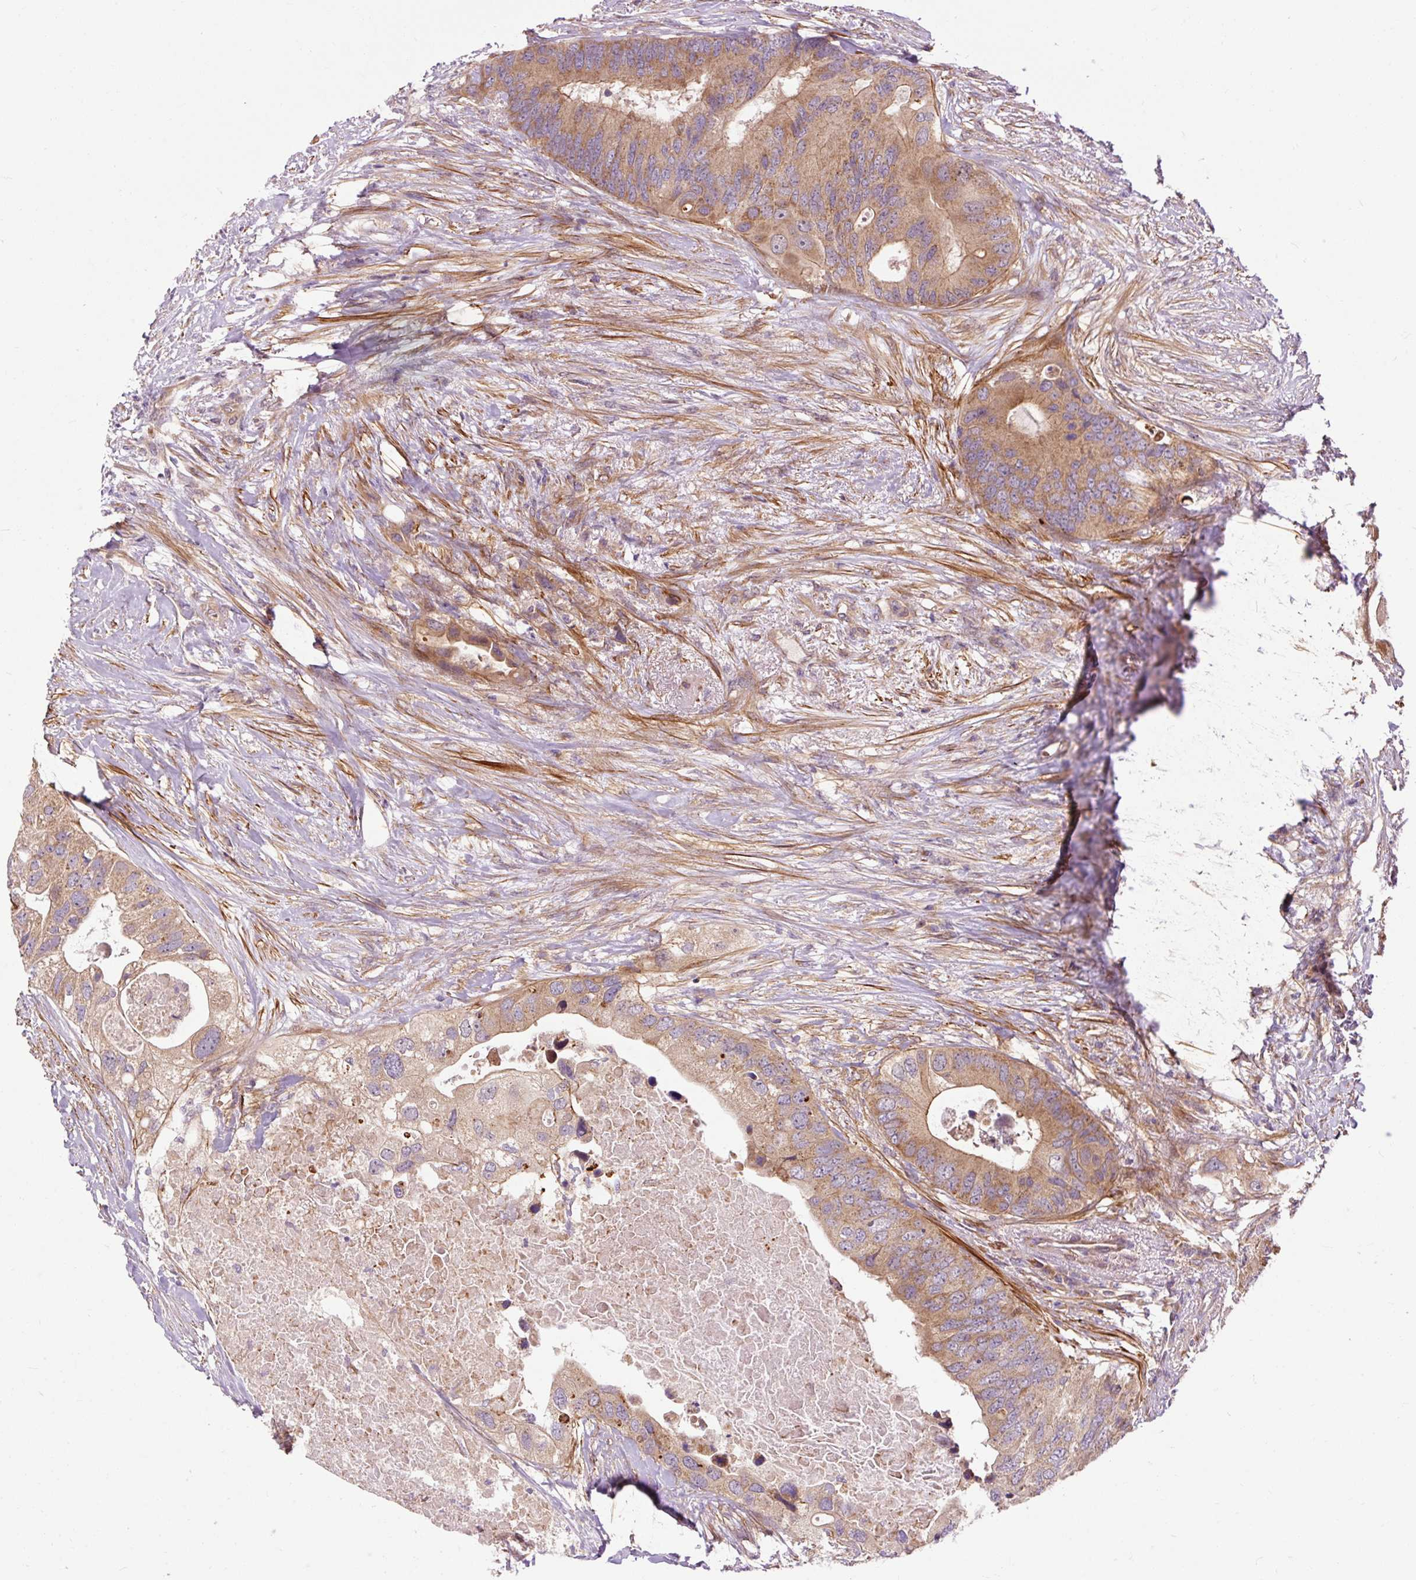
{"staining": {"intensity": "weak", "quantity": ">75%", "location": "cytoplasmic/membranous"}, "tissue": "colorectal cancer", "cell_type": "Tumor cells", "image_type": "cancer", "snomed": [{"axis": "morphology", "description": "Adenocarcinoma, NOS"}, {"axis": "topography", "description": "Colon"}], "caption": "Immunohistochemical staining of adenocarcinoma (colorectal) reveals low levels of weak cytoplasmic/membranous protein positivity in about >75% of tumor cells. (Brightfield microscopy of DAB IHC at high magnification).", "gene": "RIPOR3", "patient": {"sex": "male", "age": 71}}